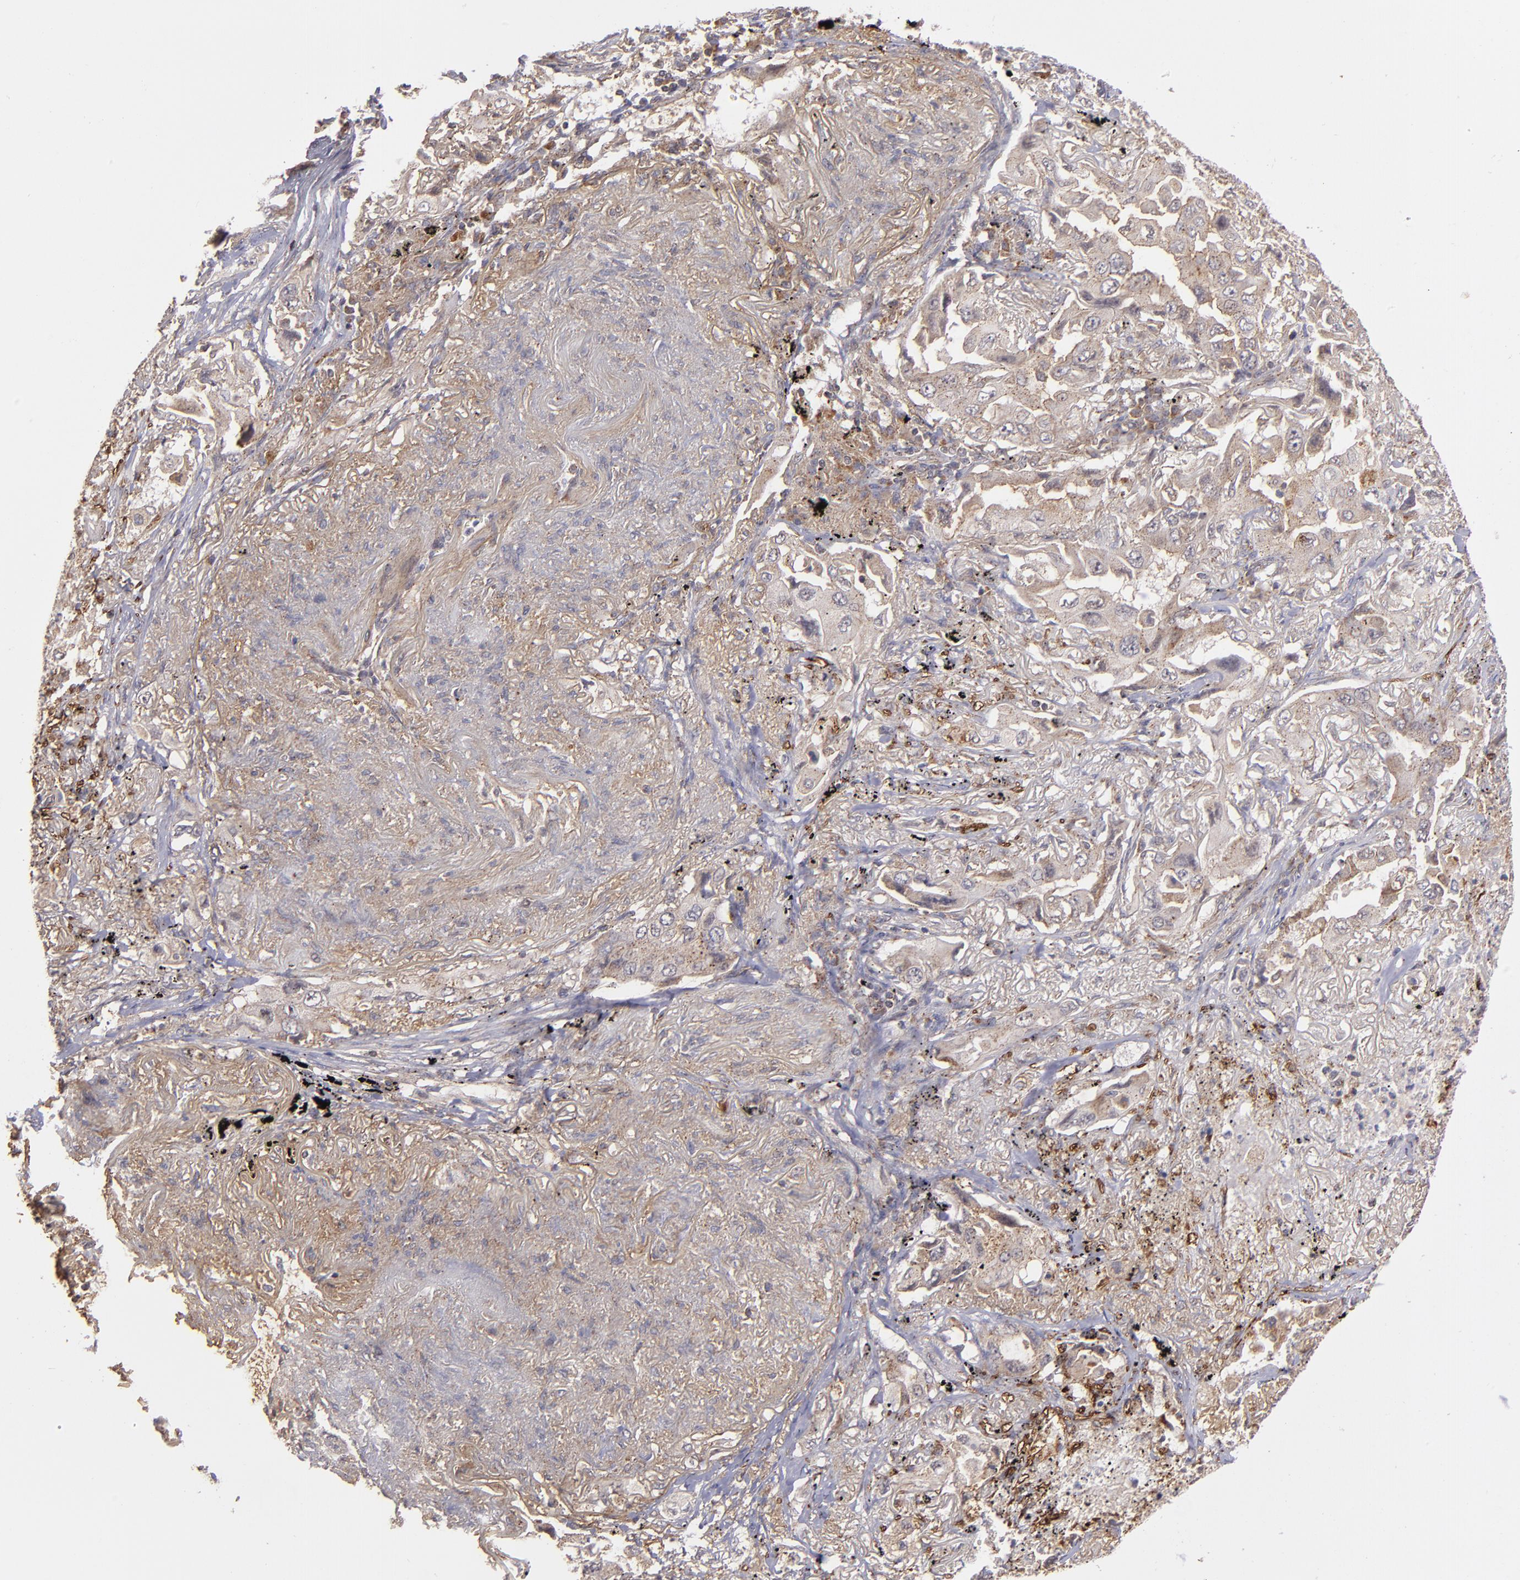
{"staining": {"intensity": "moderate", "quantity": ">75%", "location": "cytoplasmic/membranous"}, "tissue": "lung cancer", "cell_type": "Tumor cells", "image_type": "cancer", "snomed": [{"axis": "morphology", "description": "Adenocarcinoma, NOS"}, {"axis": "topography", "description": "Lung"}], "caption": "An IHC micrograph of tumor tissue is shown. Protein staining in brown shows moderate cytoplasmic/membranous positivity in lung cancer (adenocarcinoma) within tumor cells.", "gene": "ZFYVE1", "patient": {"sex": "female", "age": 65}}